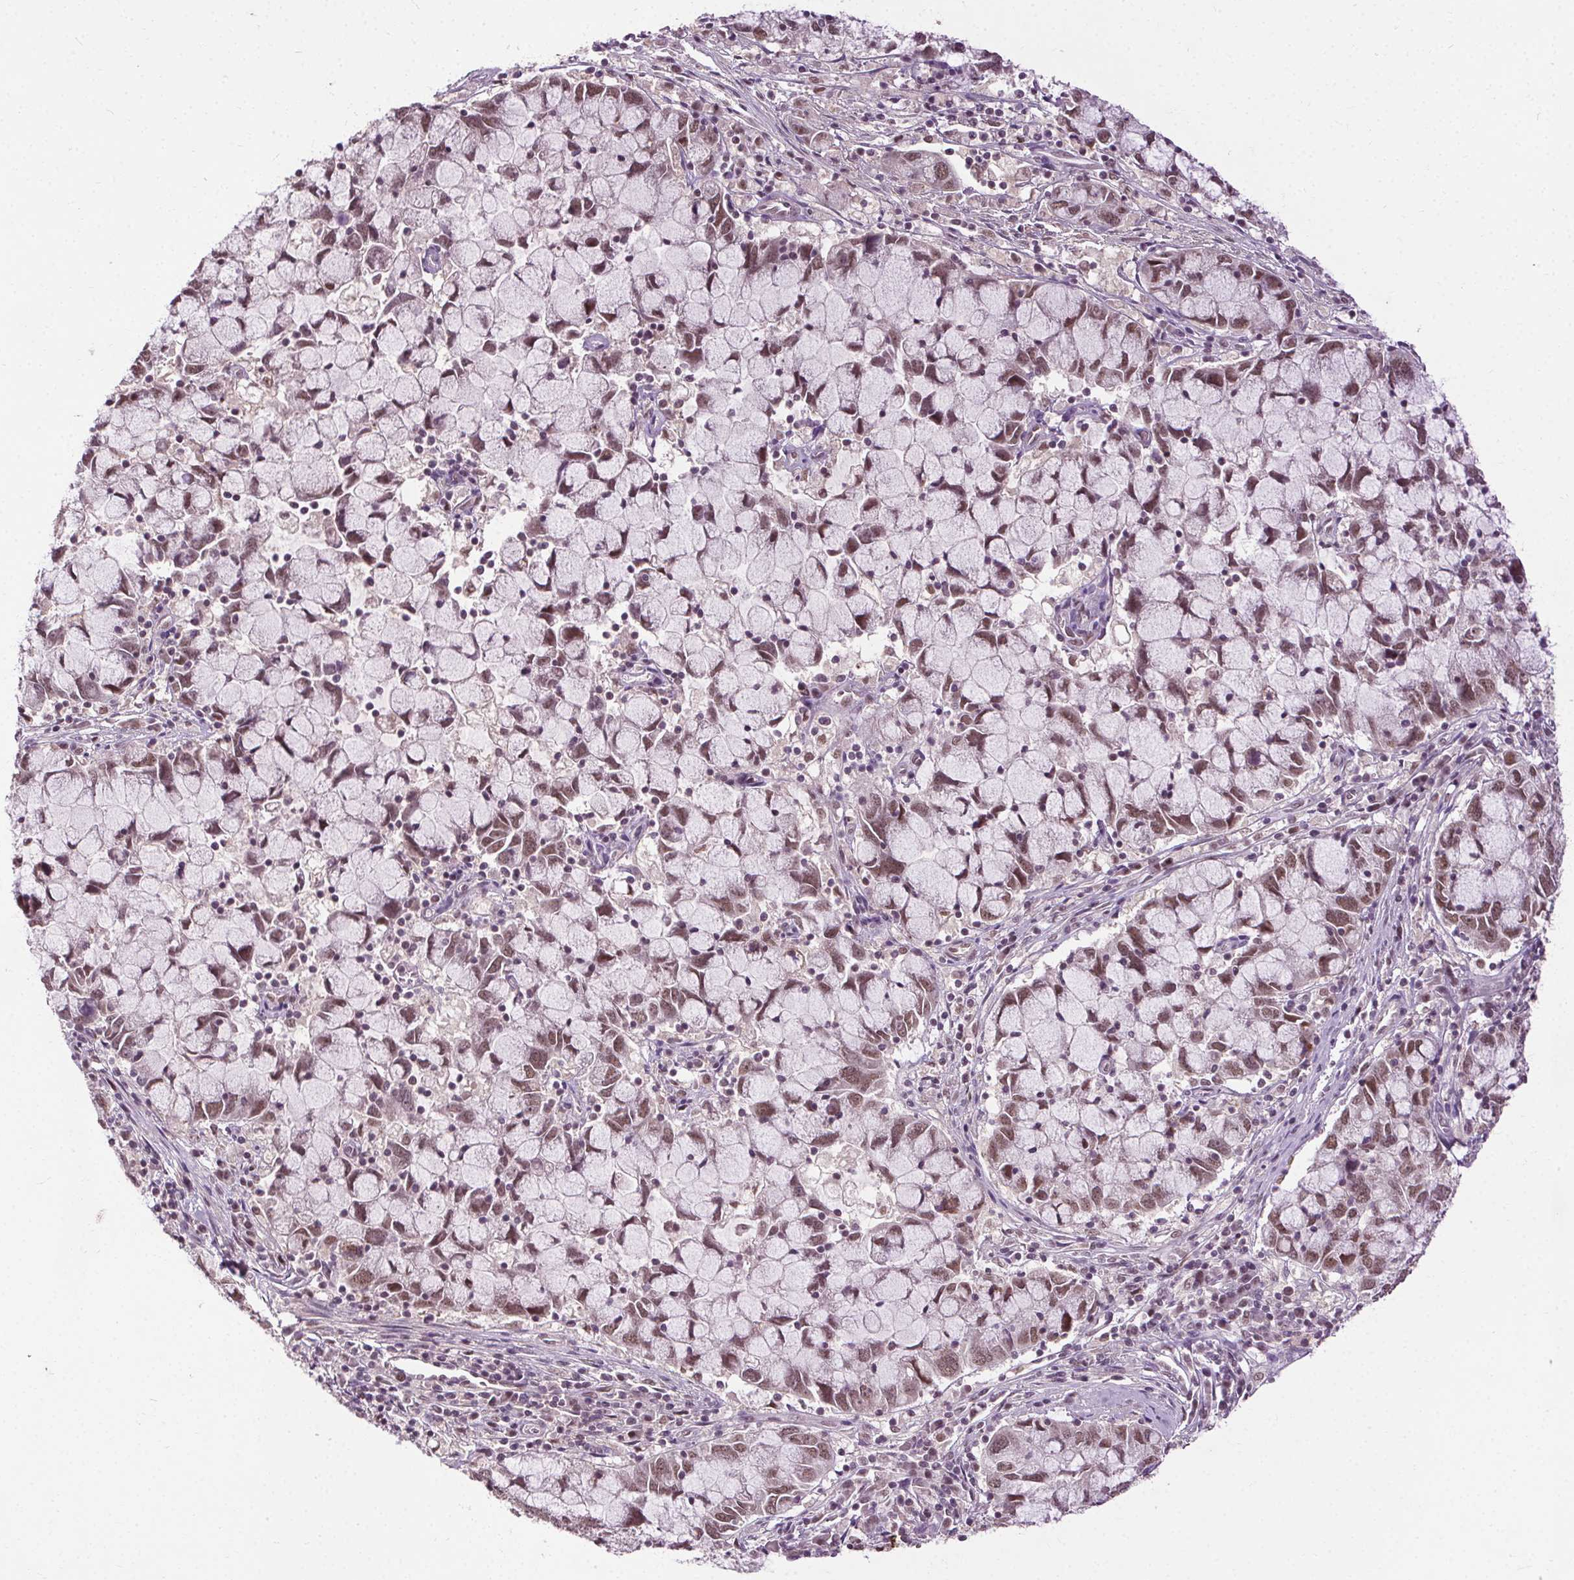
{"staining": {"intensity": "moderate", "quantity": ">75%", "location": "nuclear"}, "tissue": "cervical cancer", "cell_type": "Tumor cells", "image_type": "cancer", "snomed": [{"axis": "morphology", "description": "Adenocarcinoma, NOS"}, {"axis": "topography", "description": "Cervix"}], "caption": "Immunohistochemistry of human cervical adenocarcinoma shows medium levels of moderate nuclear positivity in about >75% of tumor cells.", "gene": "MED6", "patient": {"sex": "female", "age": 40}}